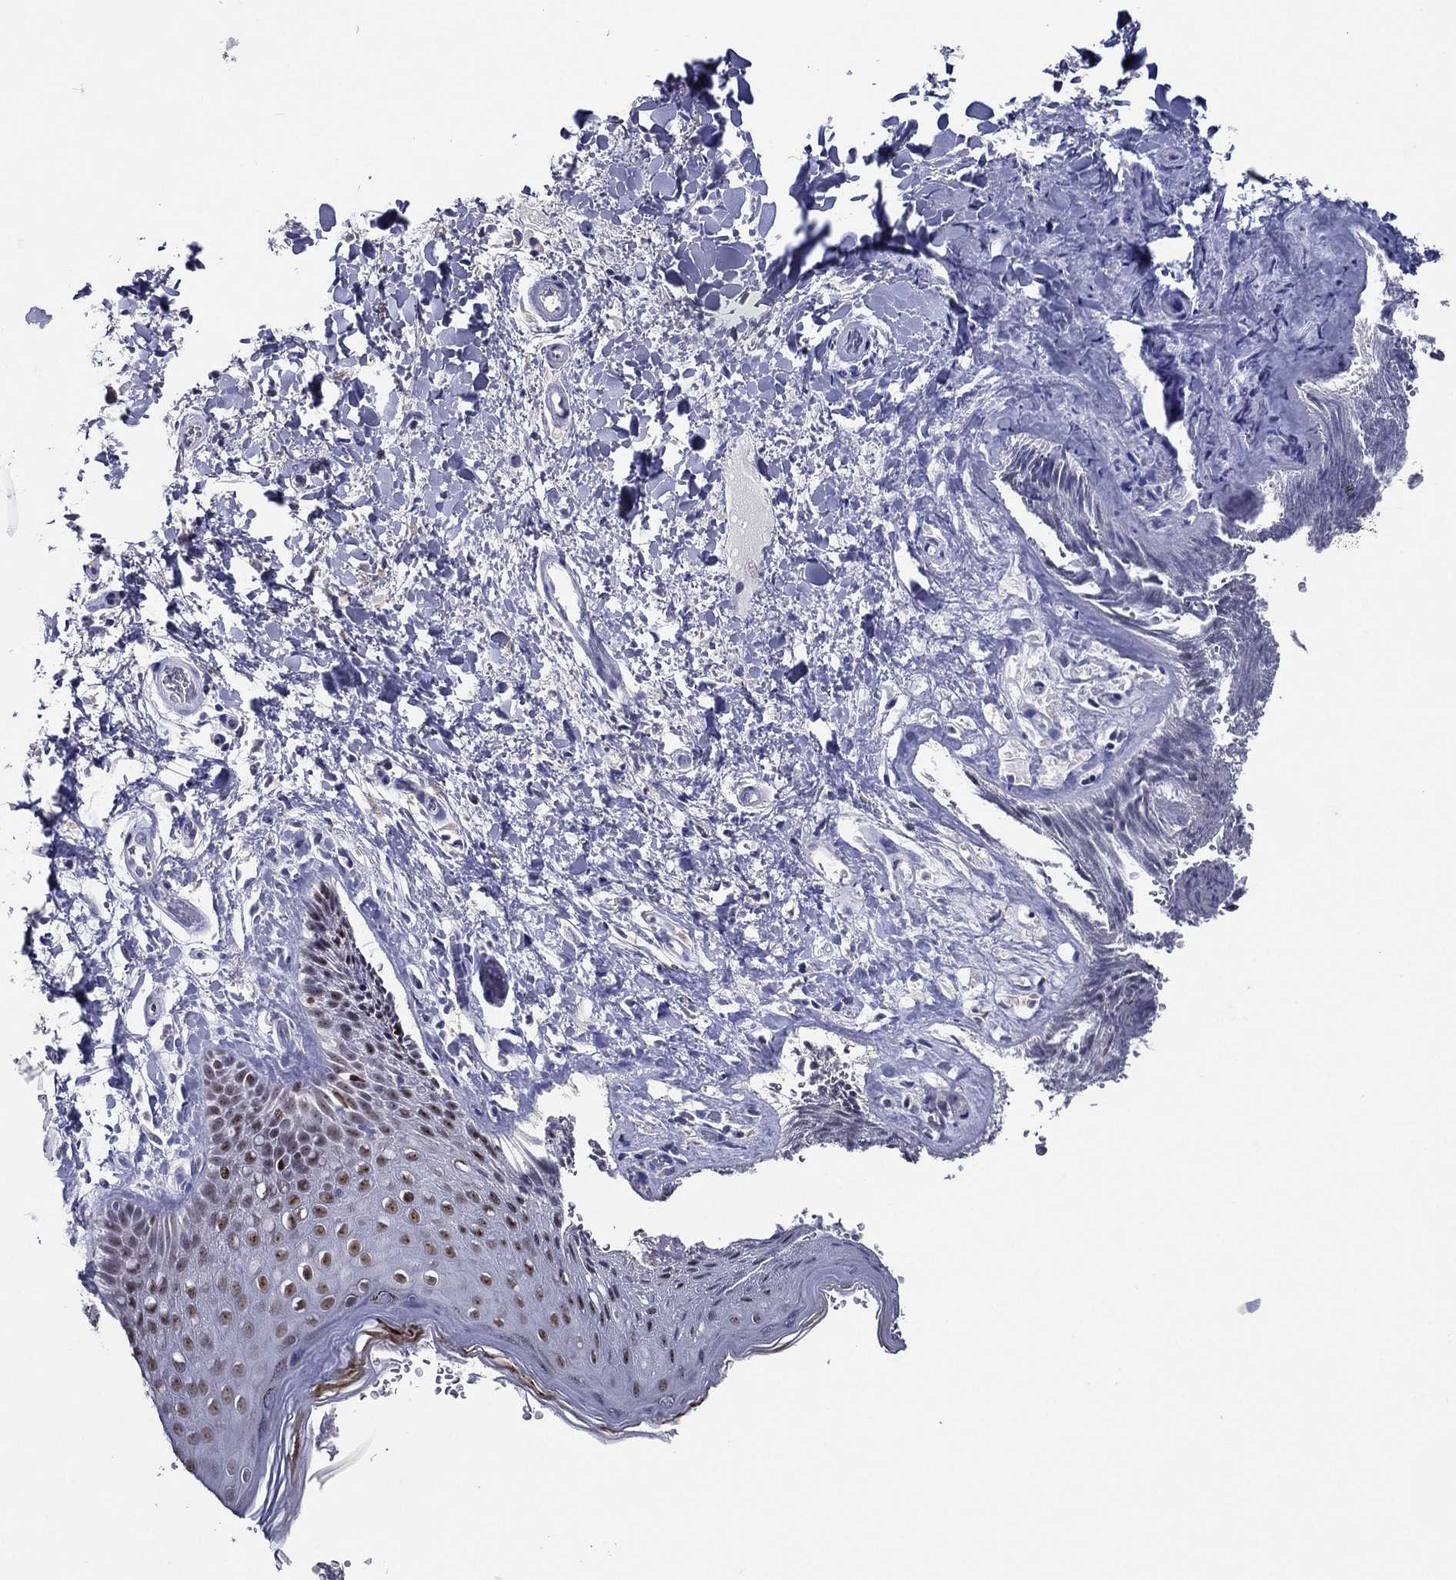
{"staining": {"intensity": "strong", "quantity": "<25%", "location": "cytoplasmic/membranous,nuclear"}, "tissue": "skin", "cell_type": "Epidermal cells", "image_type": "normal", "snomed": [{"axis": "morphology", "description": "Normal tissue, NOS"}, {"axis": "topography", "description": "Anal"}], "caption": "IHC micrograph of unremarkable skin: skin stained using IHC exhibits medium levels of strong protein expression localized specifically in the cytoplasmic/membranous,nuclear of epidermal cells, appearing as a cytoplasmic/membranous,nuclear brown color.", "gene": "TFAP2A", "patient": {"sex": "male", "age": 36}}